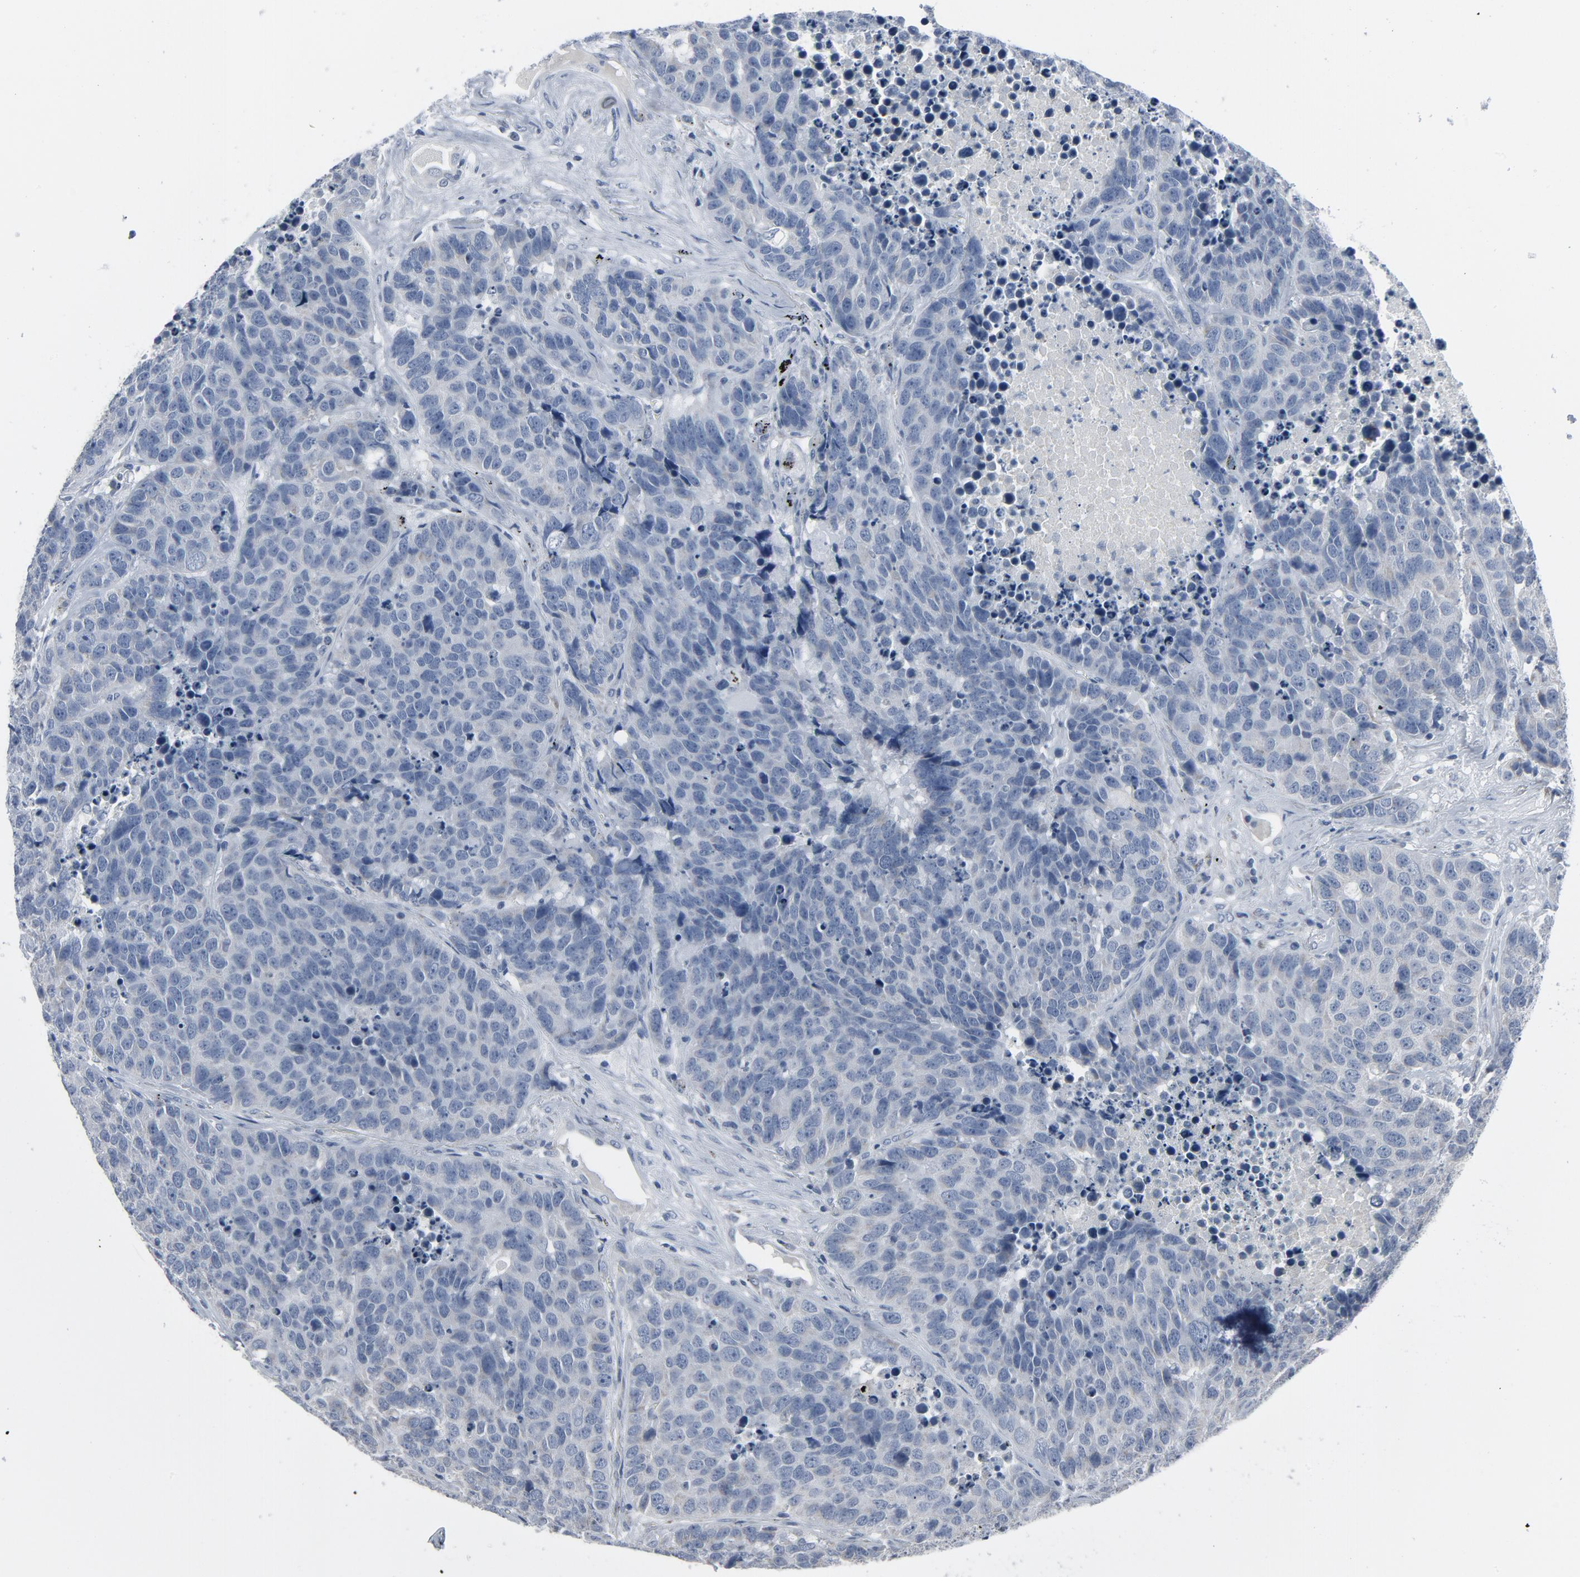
{"staining": {"intensity": "negative", "quantity": "none", "location": "none"}, "tissue": "carcinoid", "cell_type": "Tumor cells", "image_type": "cancer", "snomed": [{"axis": "morphology", "description": "Carcinoid, malignant, NOS"}, {"axis": "topography", "description": "Lung"}], "caption": "The immunohistochemistry (IHC) micrograph has no significant expression in tumor cells of malignant carcinoid tissue. The staining was performed using DAB (3,3'-diaminobenzidine) to visualize the protein expression in brown, while the nuclei were stained in blue with hematoxylin (Magnification: 20x).", "gene": "GPX2", "patient": {"sex": "male", "age": 60}}